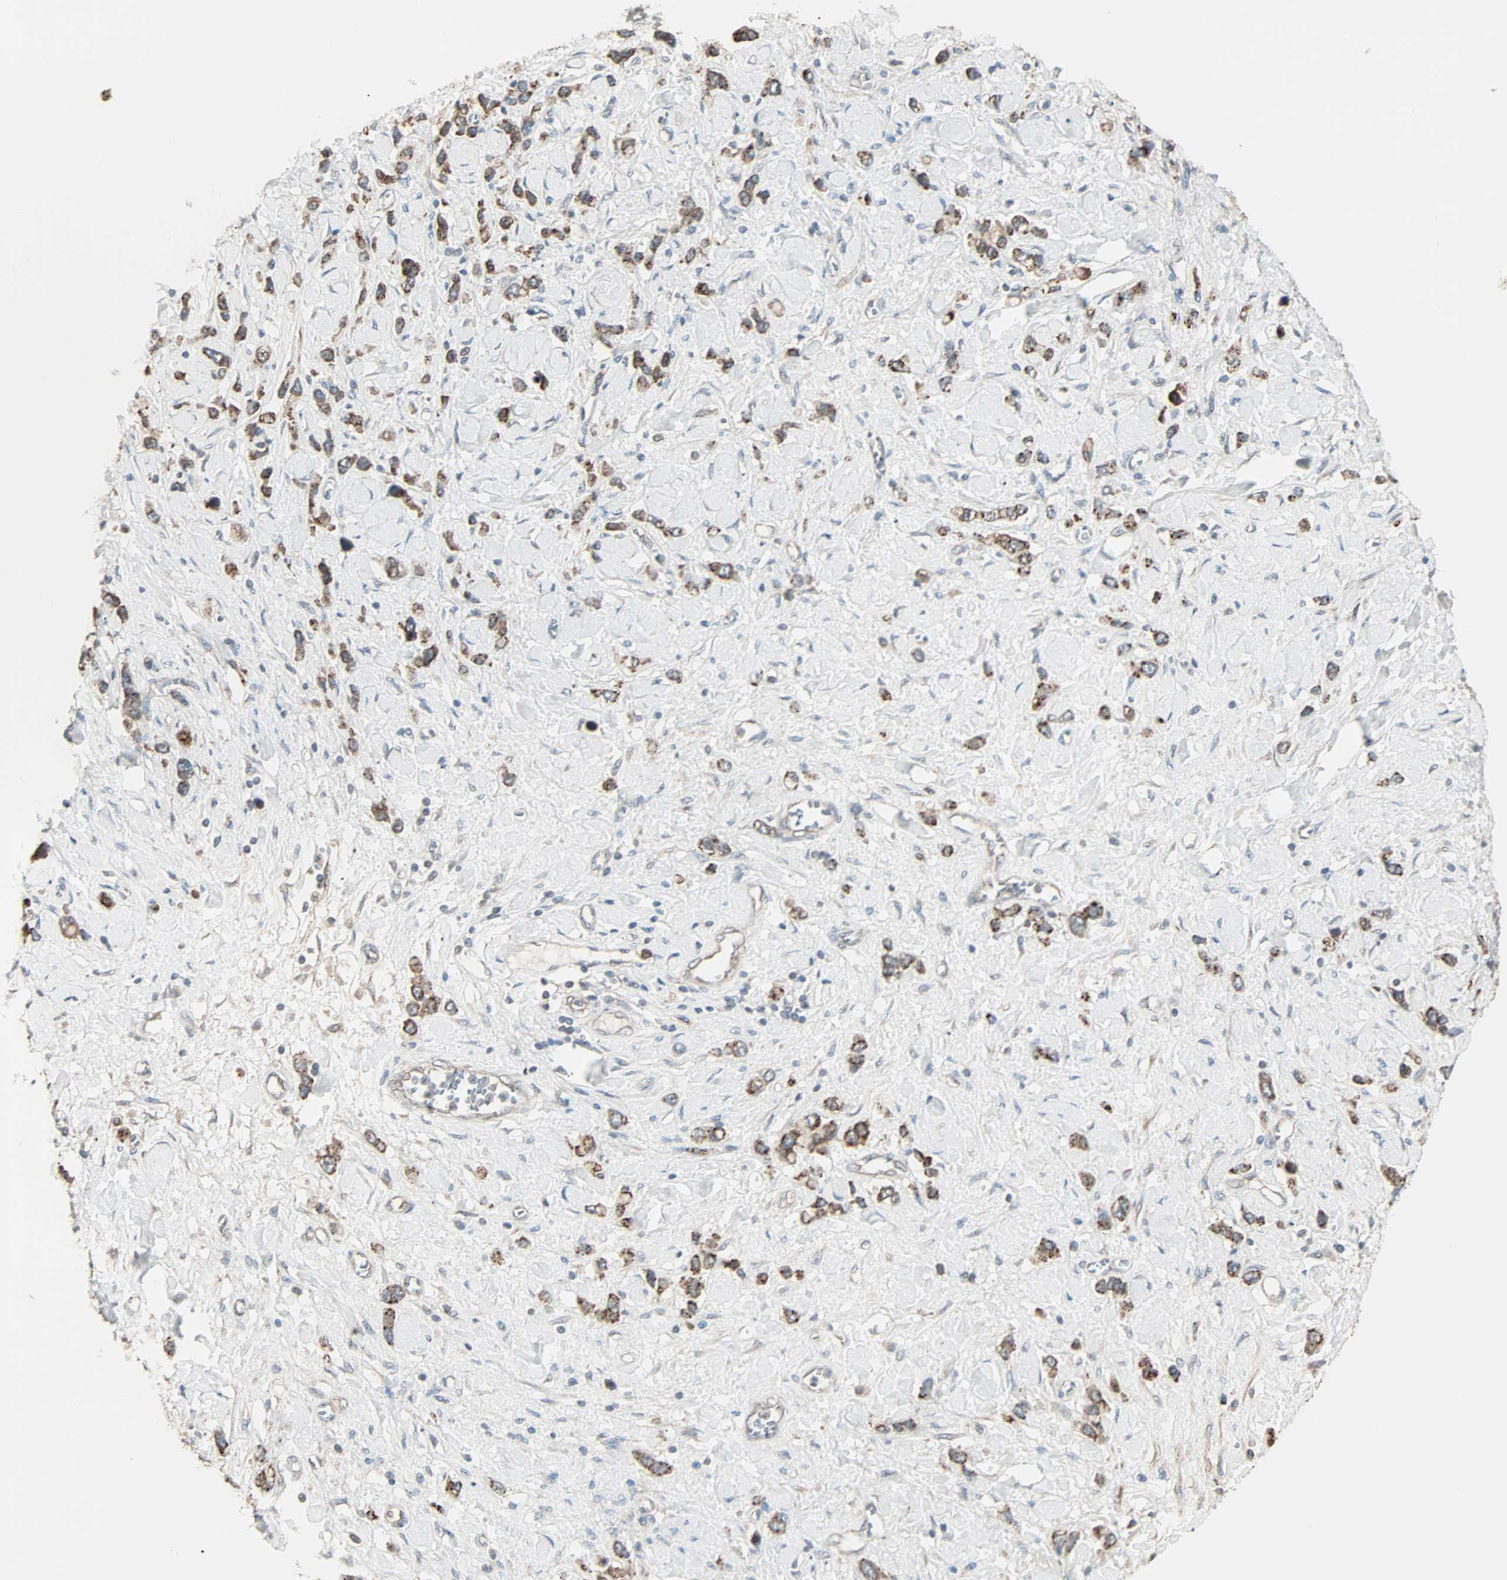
{"staining": {"intensity": "strong", "quantity": ">75%", "location": "cytoplasmic/membranous"}, "tissue": "stomach cancer", "cell_type": "Tumor cells", "image_type": "cancer", "snomed": [{"axis": "morphology", "description": "Normal tissue, NOS"}, {"axis": "morphology", "description": "Adenocarcinoma, NOS"}, {"axis": "topography", "description": "Stomach, upper"}, {"axis": "topography", "description": "Stomach"}], "caption": "A micrograph showing strong cytoplasmic/membranous positivity in about >75% of tumor cells in stomach cancer (adenocarcinoma), as visualized by brown immunohistochemical staining.", "gene": "GALNT3", "patient": {"sex": "female", "age": 65}}